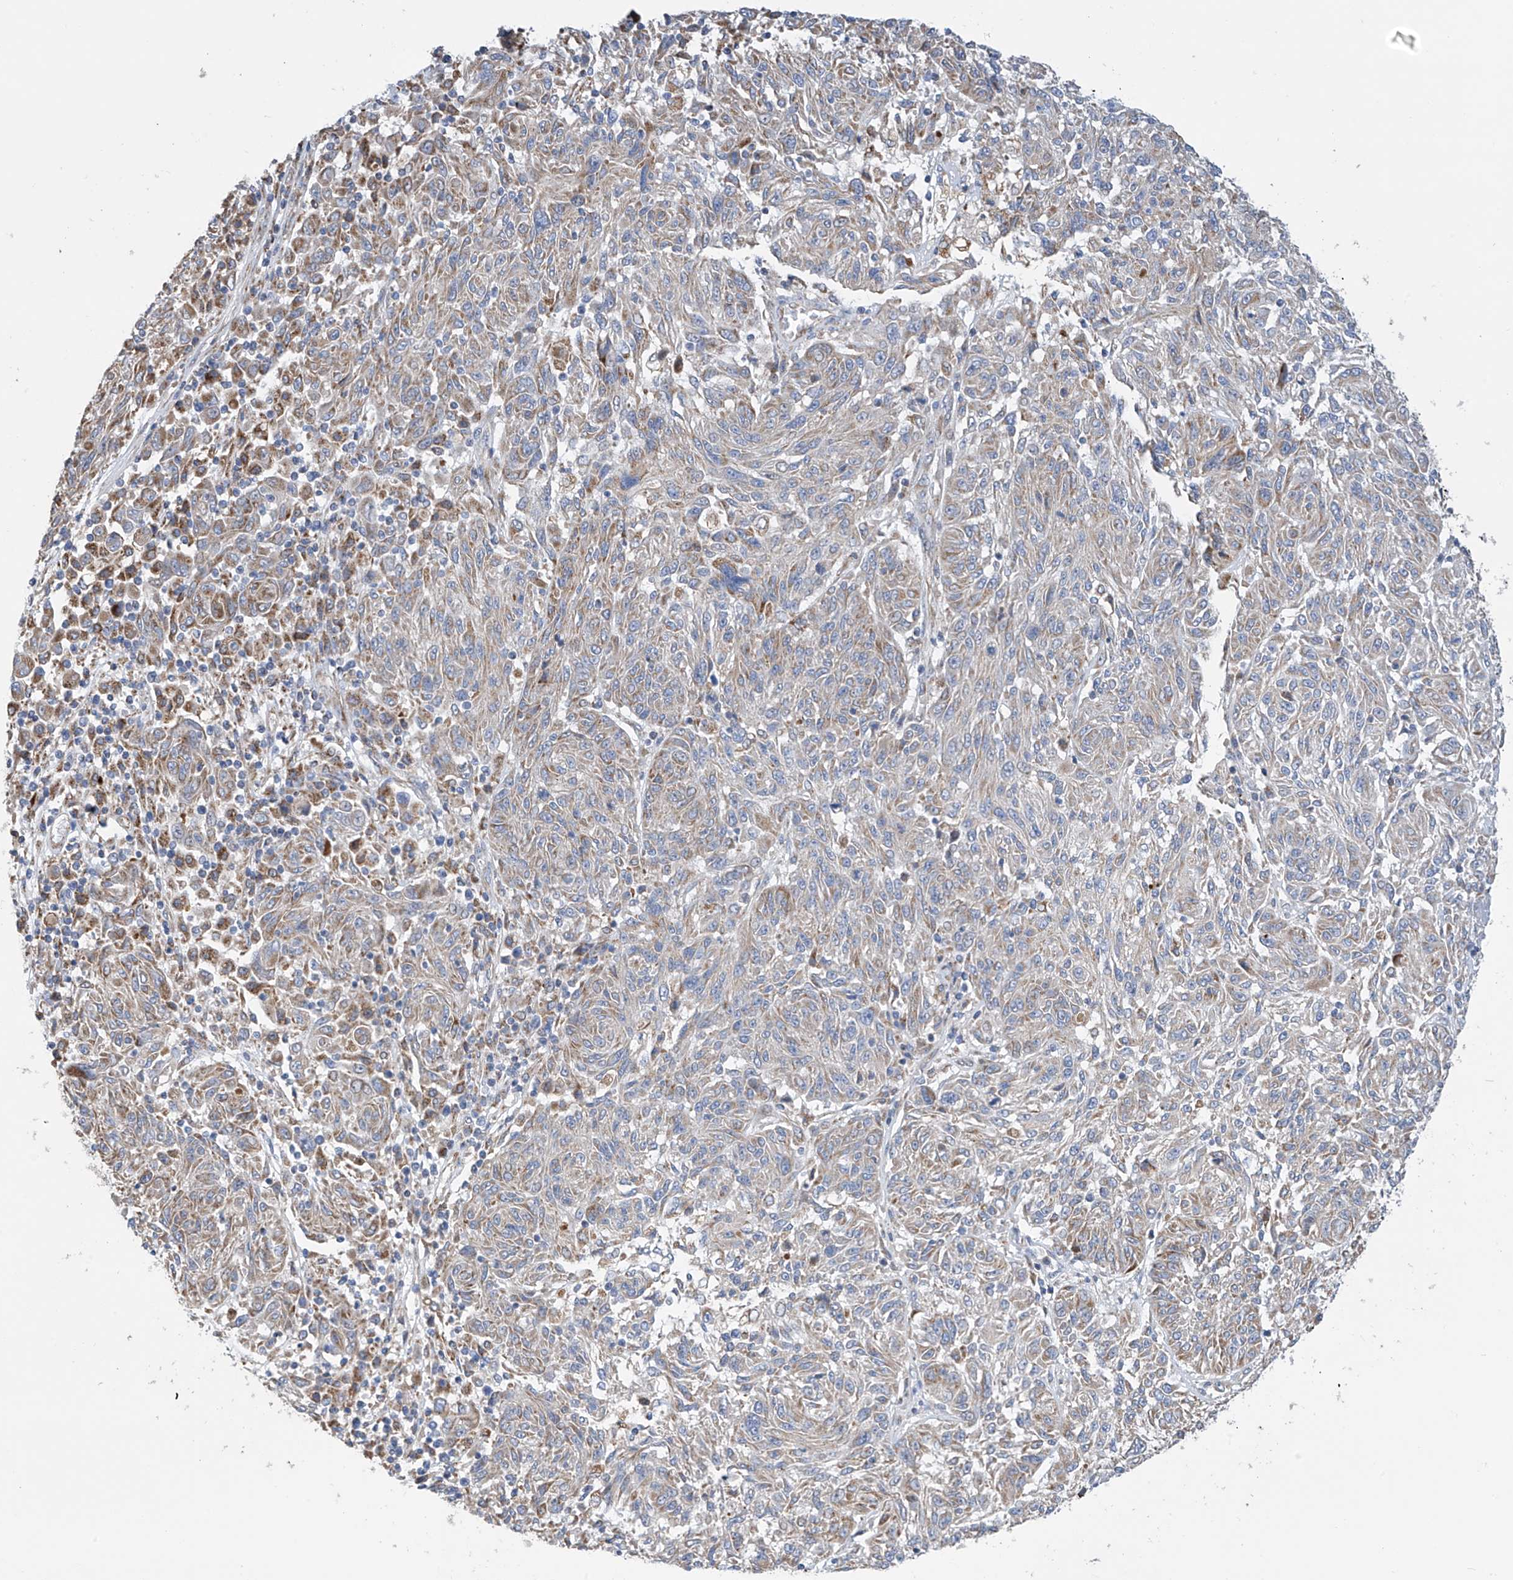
{"staining": {"intensity": "moderate", "quantity": "25%-75%", "location": "cytoplasmic/membranous"}, "tissue": "melanoma", "cell_type": "Tumor cells", "image_type": "cancer", "snomed": [{"axis": "morphology", "description": "Malignant melanoma, NOS"}, {"axis": "topography", "description": "Skin"}], "caption": "High-power microscopy captured an immunohistochemistry (IHC) histopathology image of melanoma, revealing moderate cytoplasmic/membranous positivity in about 25%-75% of tumor cells.", "gene": "EIF5B", "patient": {"sex": "male", "age": 53}}